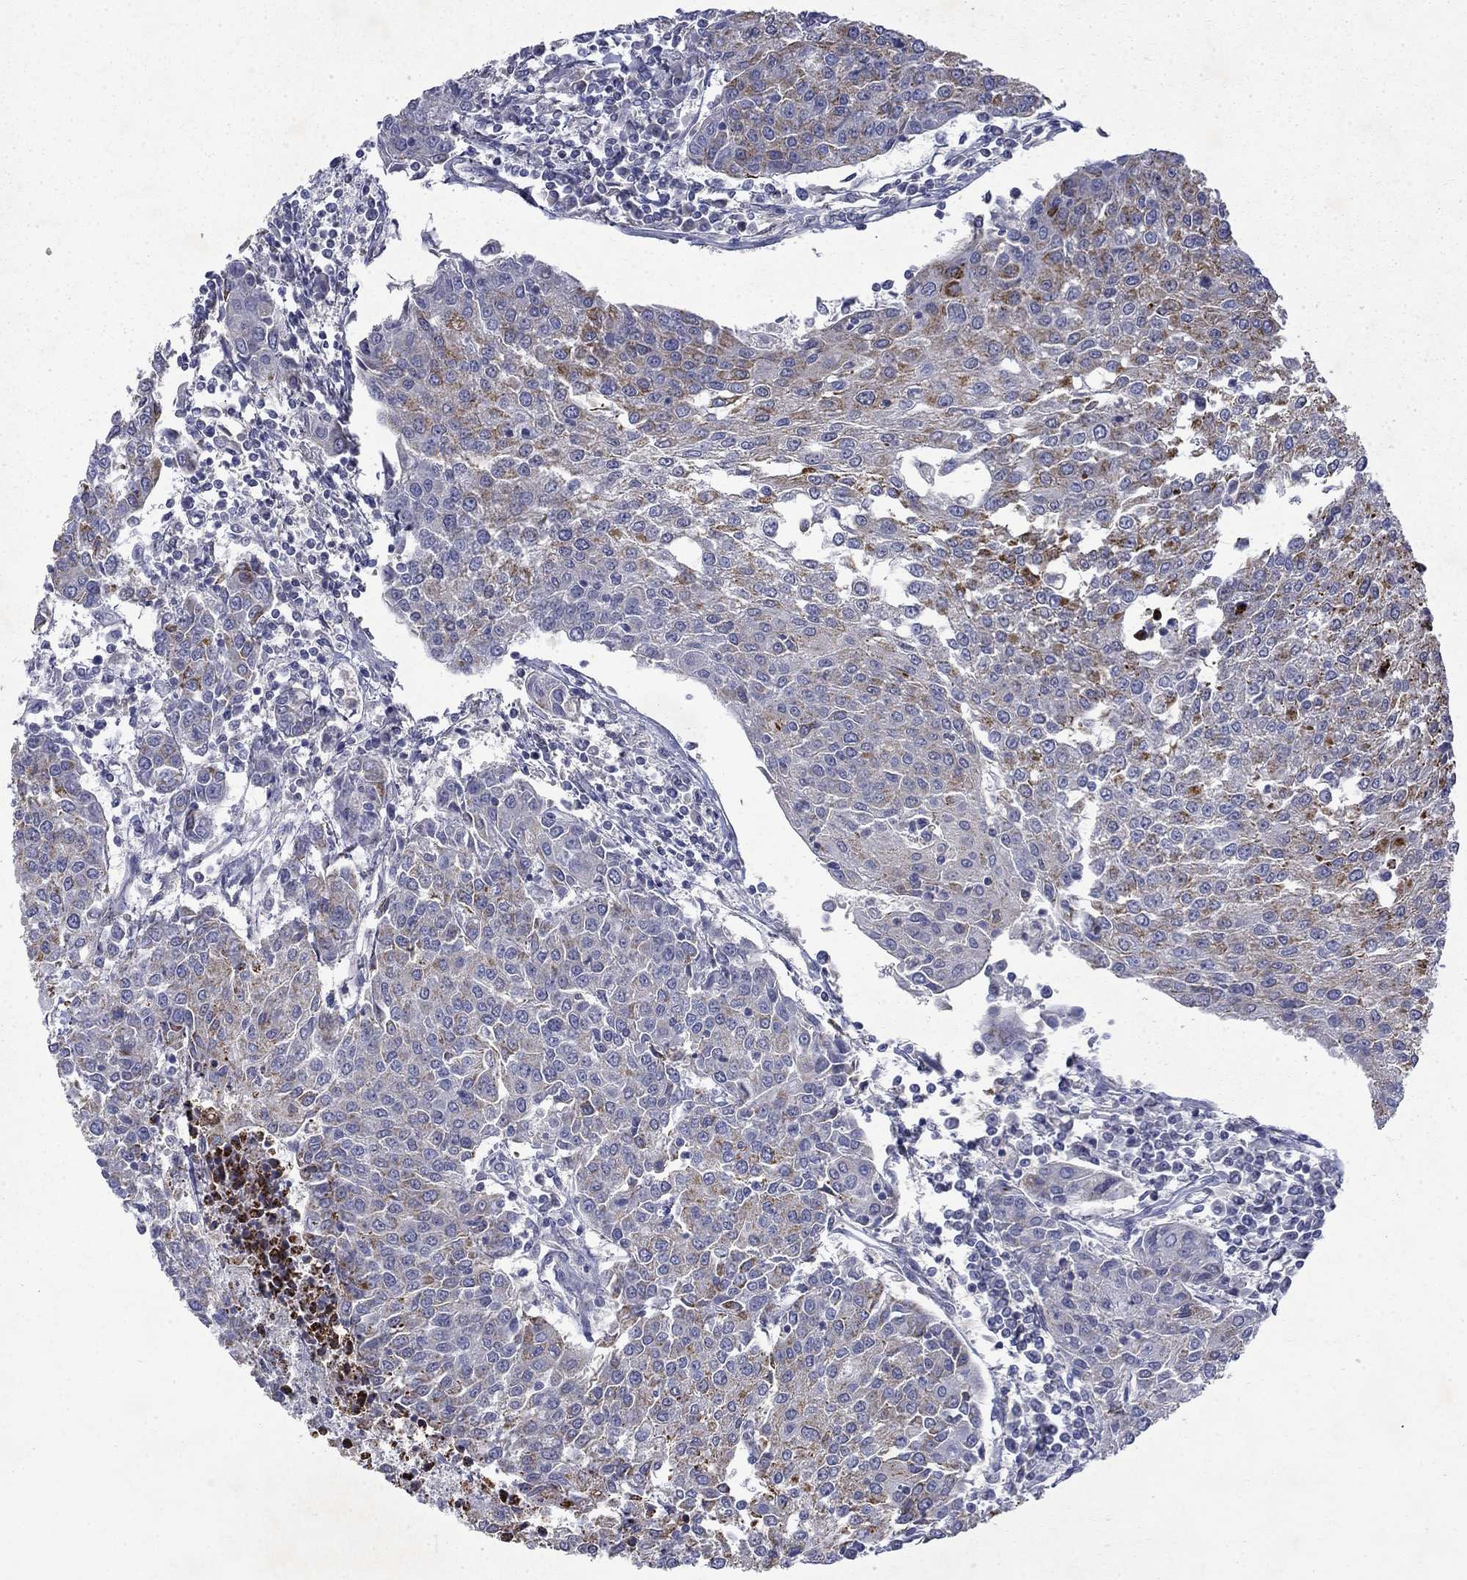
{"staining": {"intensity": "moderate", "quantity": "<25%", "location": "cytoplasmic/membranous"}, "tissue": "urothelial cancer", "cell_type": "Tumor cells", "image_type": "cancer", "snomed": [{"axis": "morphology", "description": "Urothelial carcinoma, High grade"}, {"axis": "topography", "description": "Urinary bladder"}], "caption": "A photomicrograph of human urothelial cancer stained for a protein shows moderate cytoplasmic/membranous brown staining in tumor cells.", "gene": "PCBP3", "patient": {"sex": "female", "age": 85}}